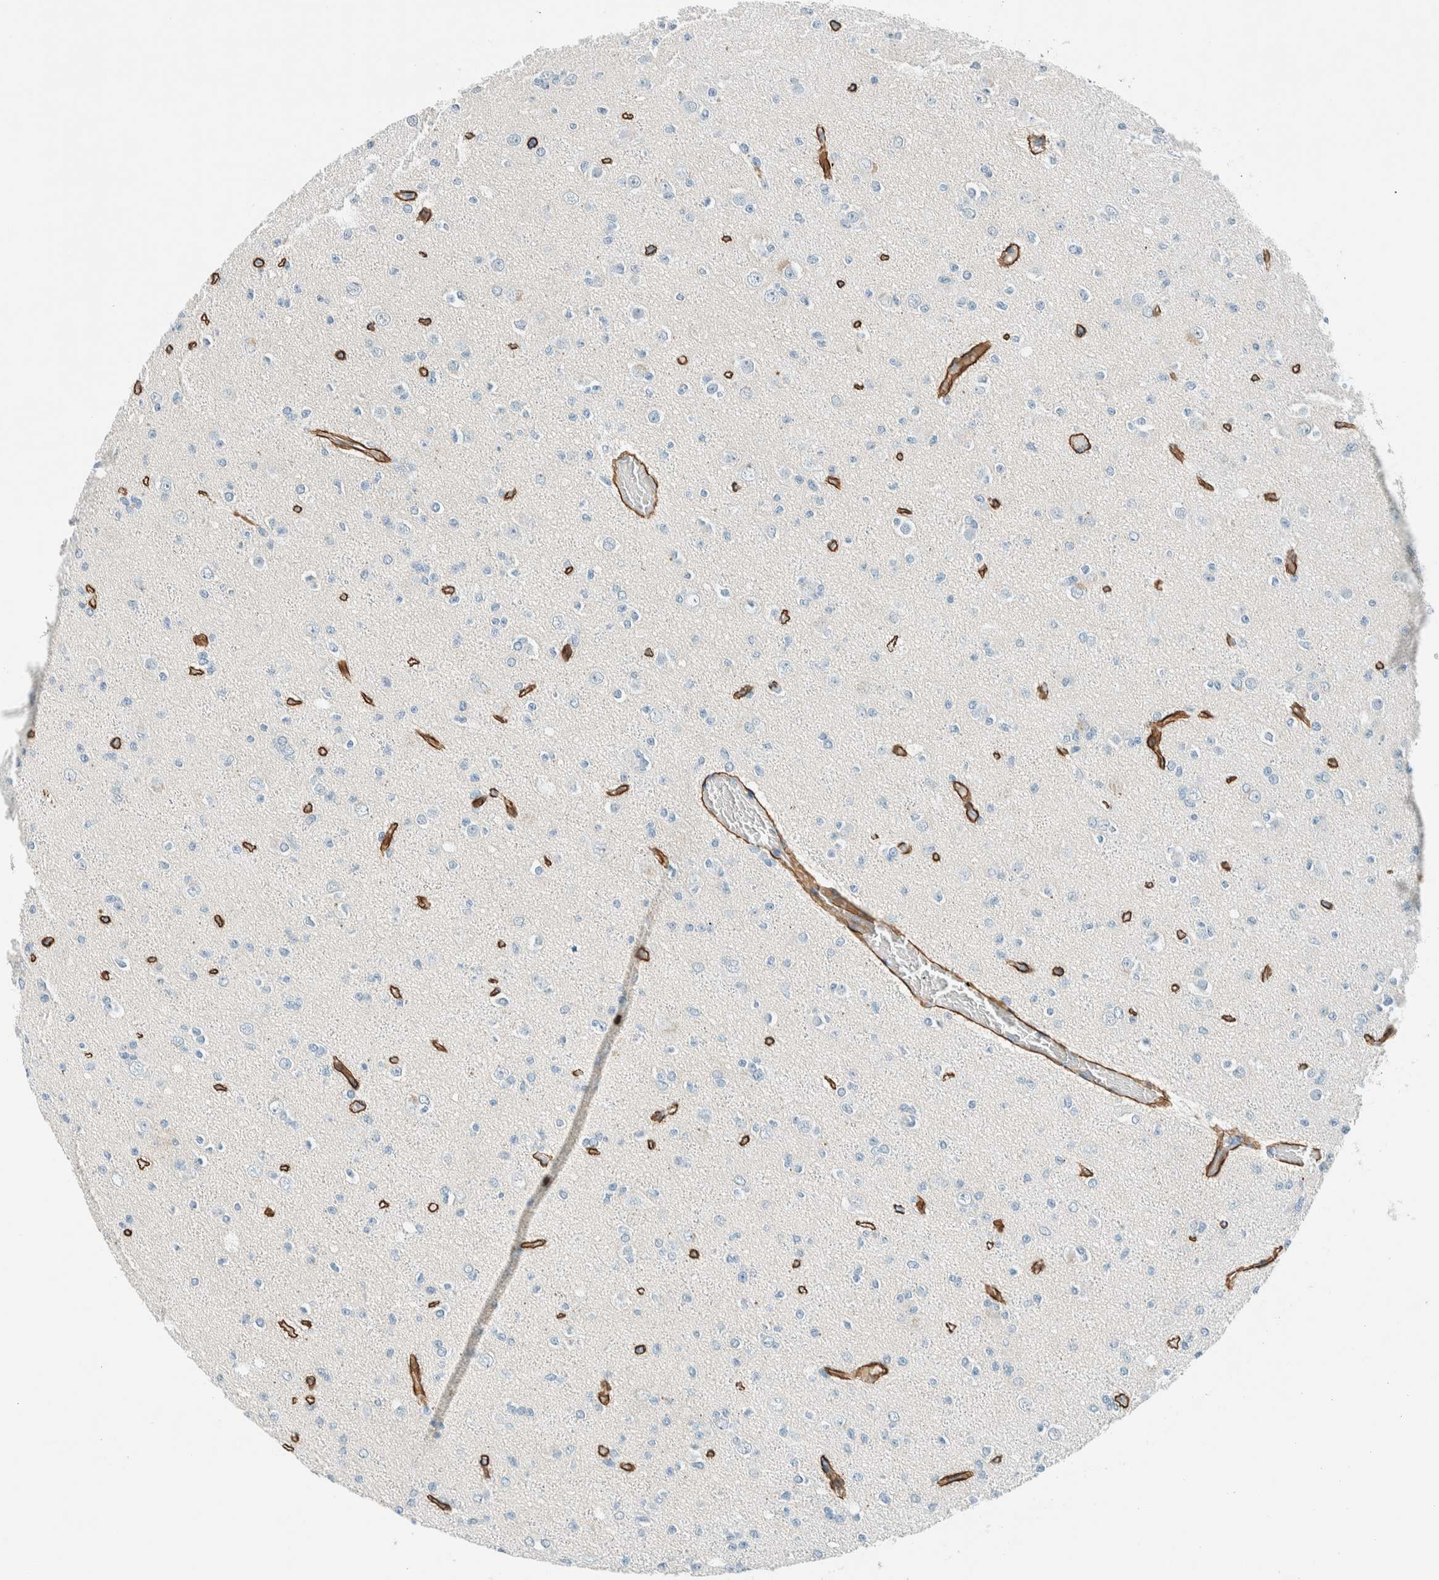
{"staining": {"intensity": "negative", "quantity": "none", "location": "none"}, "tissue": "glioma", "cell_type": "Tumor cells", "image_type": "cancer", "snomed": [{"axis": "morphology", "description": "Glioma, malignant, Low grade"}, {"axis": "topography", "description": "Brain"}], "caption": "IHC of human malignant glioma (low-grade) displays no positivity in tumor cells.", "gene": "SLFN12", "patient": {"sex": "female", "age": 22}}